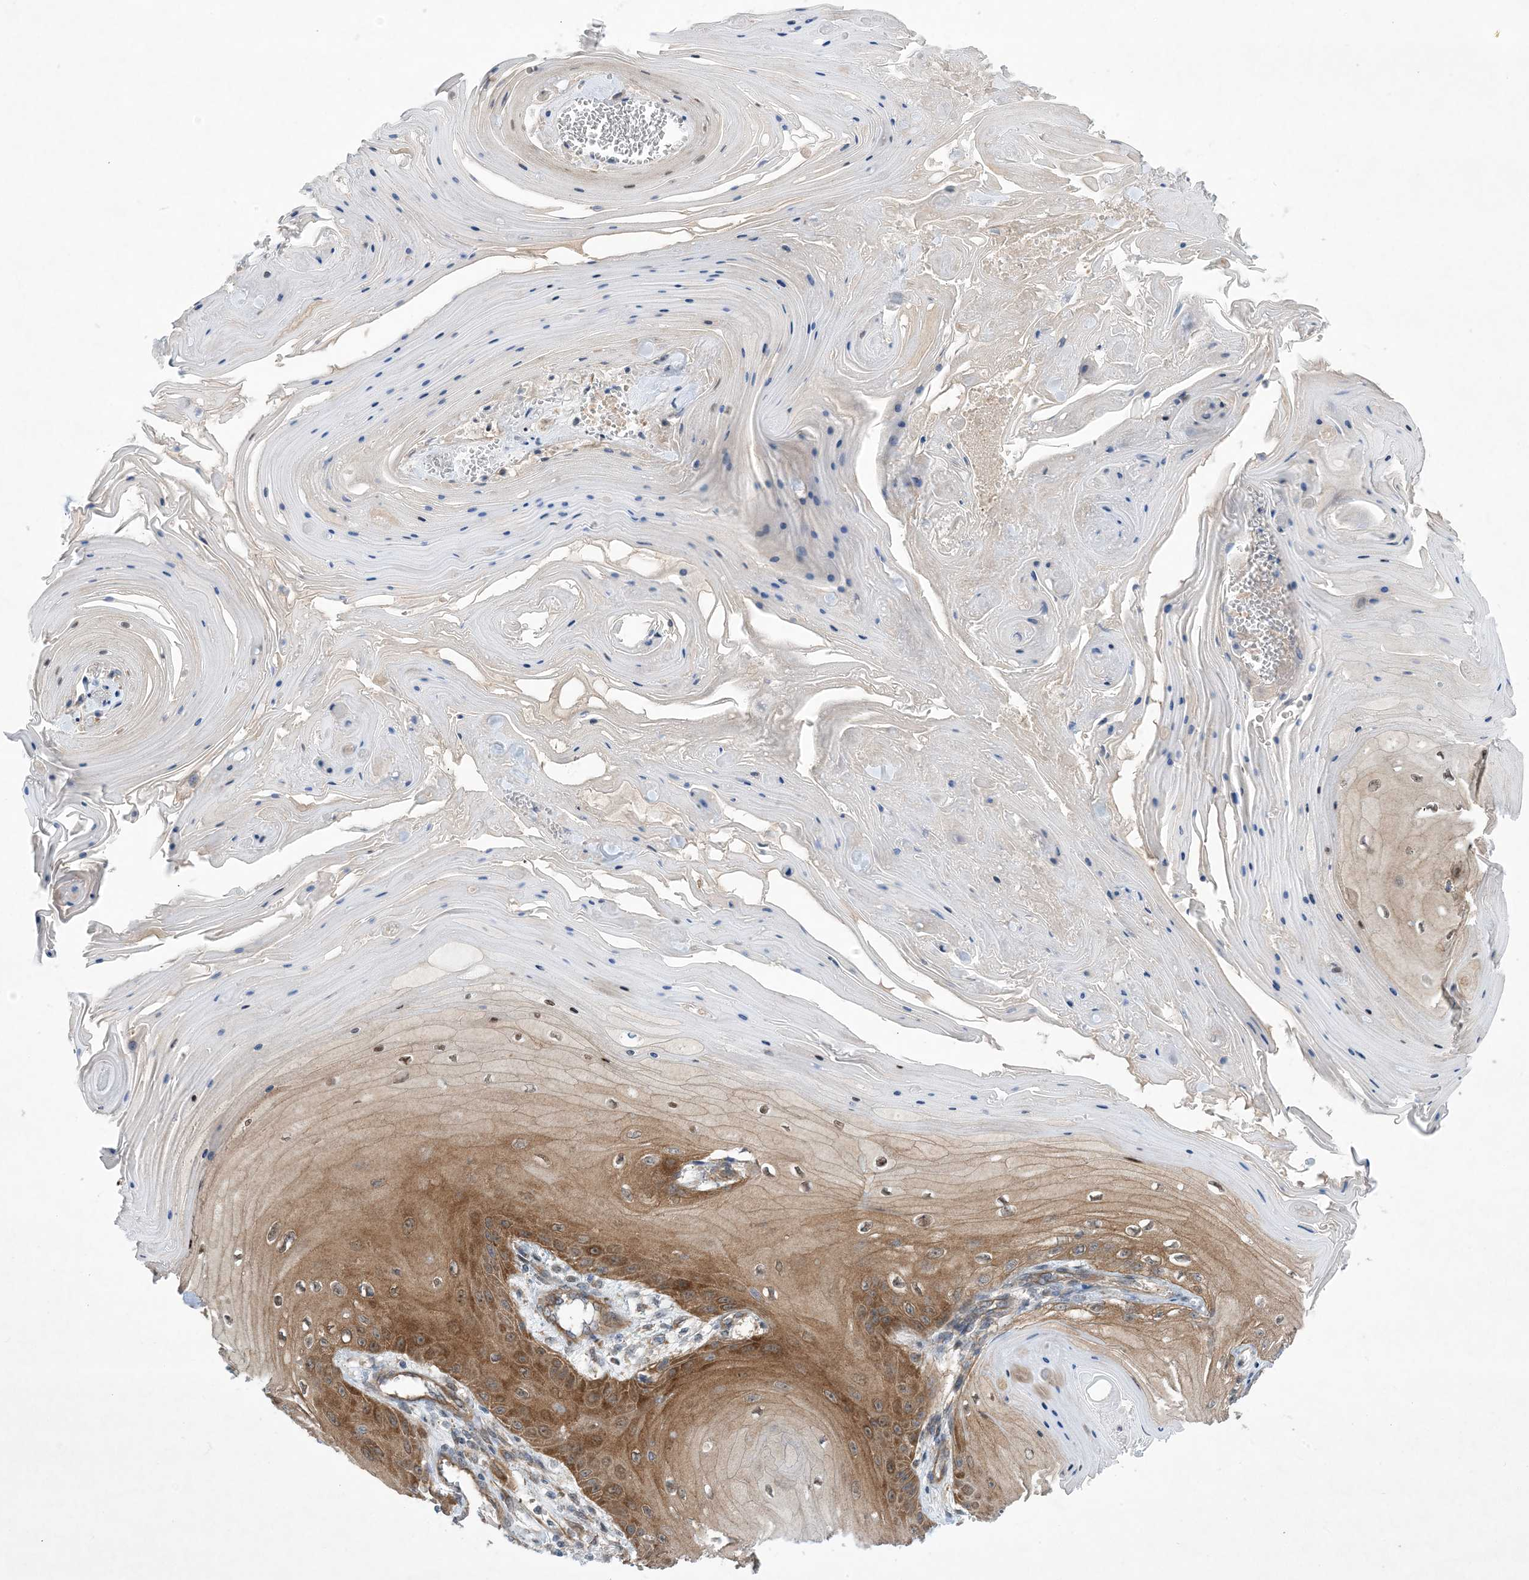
{"staining": {"intensity": "moderate", "quantity": ">75%", "location": "cytoplasmic/membranous"}, "tissue": "skin cancer", "cell_type": "Tumor cells", "image_type": "cancer", "snomed": [{"axis": "morphology", "description": "Squamous cell carcinoma, NOS"}, {"axis": "topography", "description": "Skin"}], "caption": "Protein staining by IHC shows moderate cytoplasmic/membranous positivity in approximately >75% of tumor cells in skin cancer. Using DAB (brown) and hematoxylin (blue) stains, captured at high magnification using brightfield microscopy.", "gene": "EHBP1", "patient": {"sex": "male", "age": 74}}